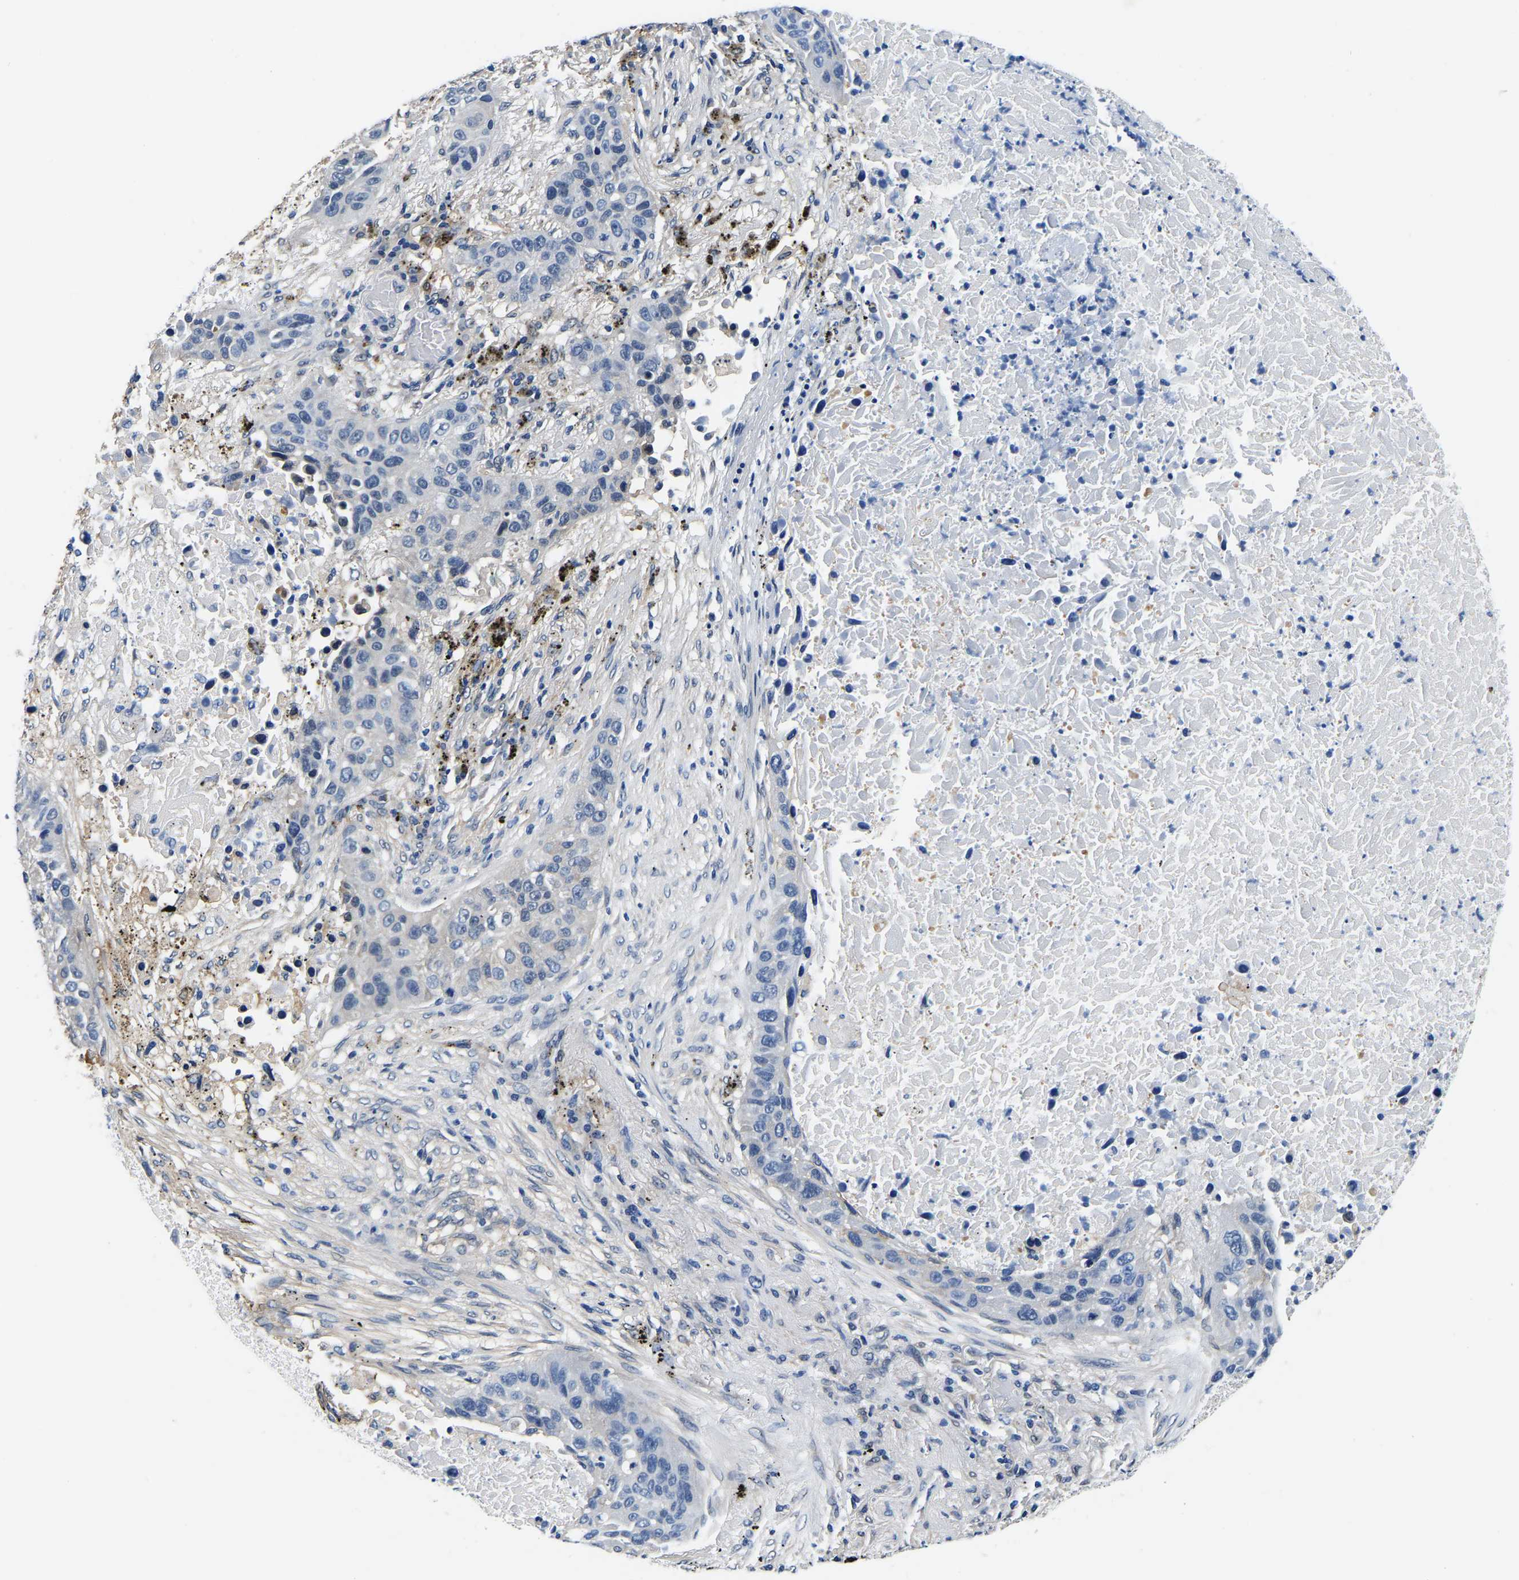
{"staining": {"intensity": "negative", "quantity": "none", "location": "none"}, "tissue": "lung cancer", "cell_type": "Tumor cells", "image_type": "cancer", "snomed": [{"axis": "morphology", "description": "Squamous cell carcinoma, NOS"}, {"axis": "topography", "description": "Lung"}], "caption": "High magnification brightfield microscopy of lung cancer (squamous cell carcinoma) stained with DAB (3,3'-diaminobenzidine) (brown) and counterstained with hematoxylin (blue): tumor cells show no significant expression.", "gene": "ACO1", "patient": {"sex": "male", "age": 57}}